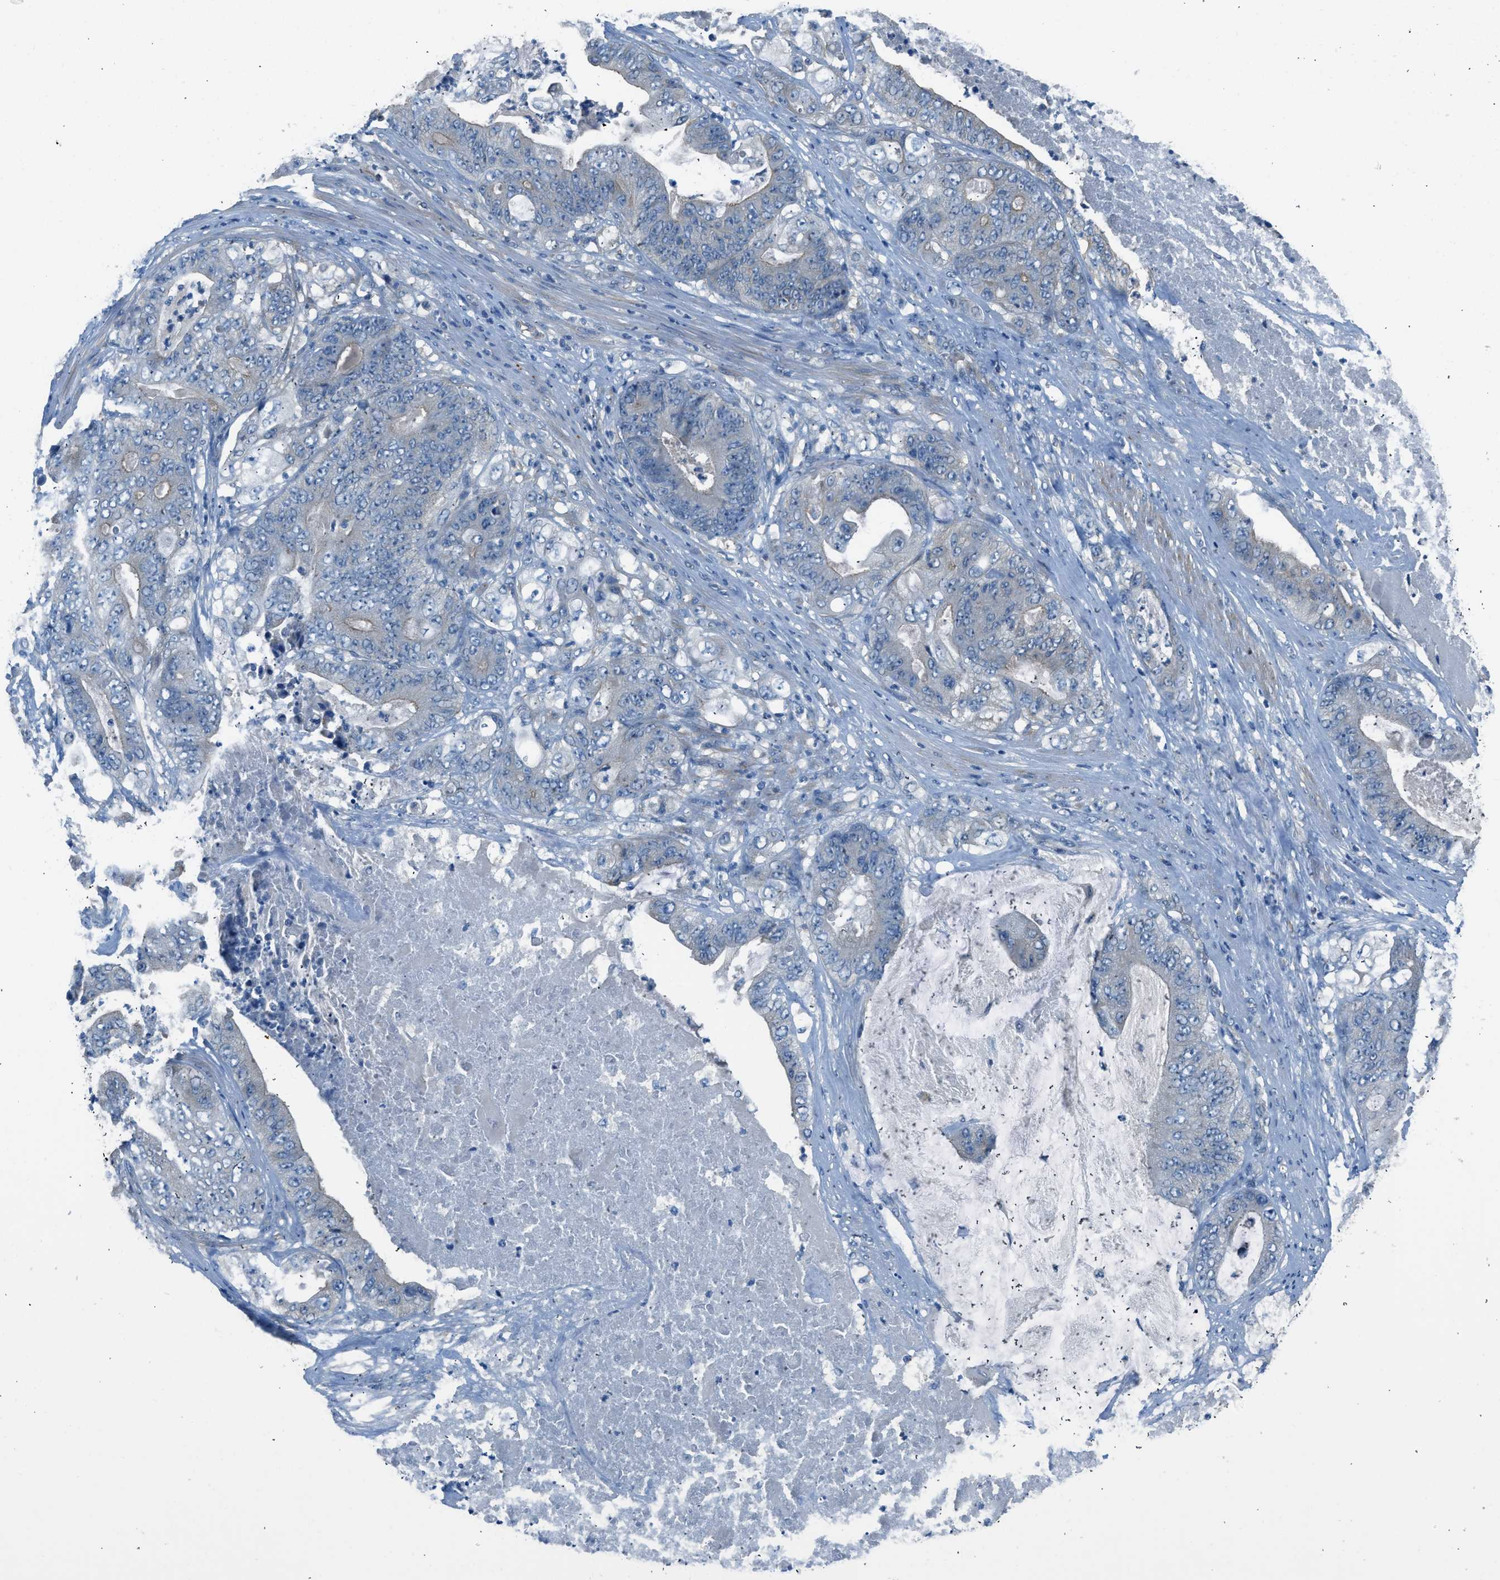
{"staining": {"intensity": "negative", "quantity": "none", "location": "none"}, "tissue": "stomach cancer", "cell_type": "Tumor cells", "image_type": "cancer", "snomed": [{"axis": "morphology", "description": "Adenocarcinoma, NOS"}, {"axis": "topography", "description": "Stomach"}], "caption": "Immunohistochemical staining of stomach cancer shows no significant staining in tumor cells. (DAB immunohistochemistry (IHC) with hematoxylin counter stain).", "gene": "LMLN", "patient": {"sex": "female", "age": 73}}